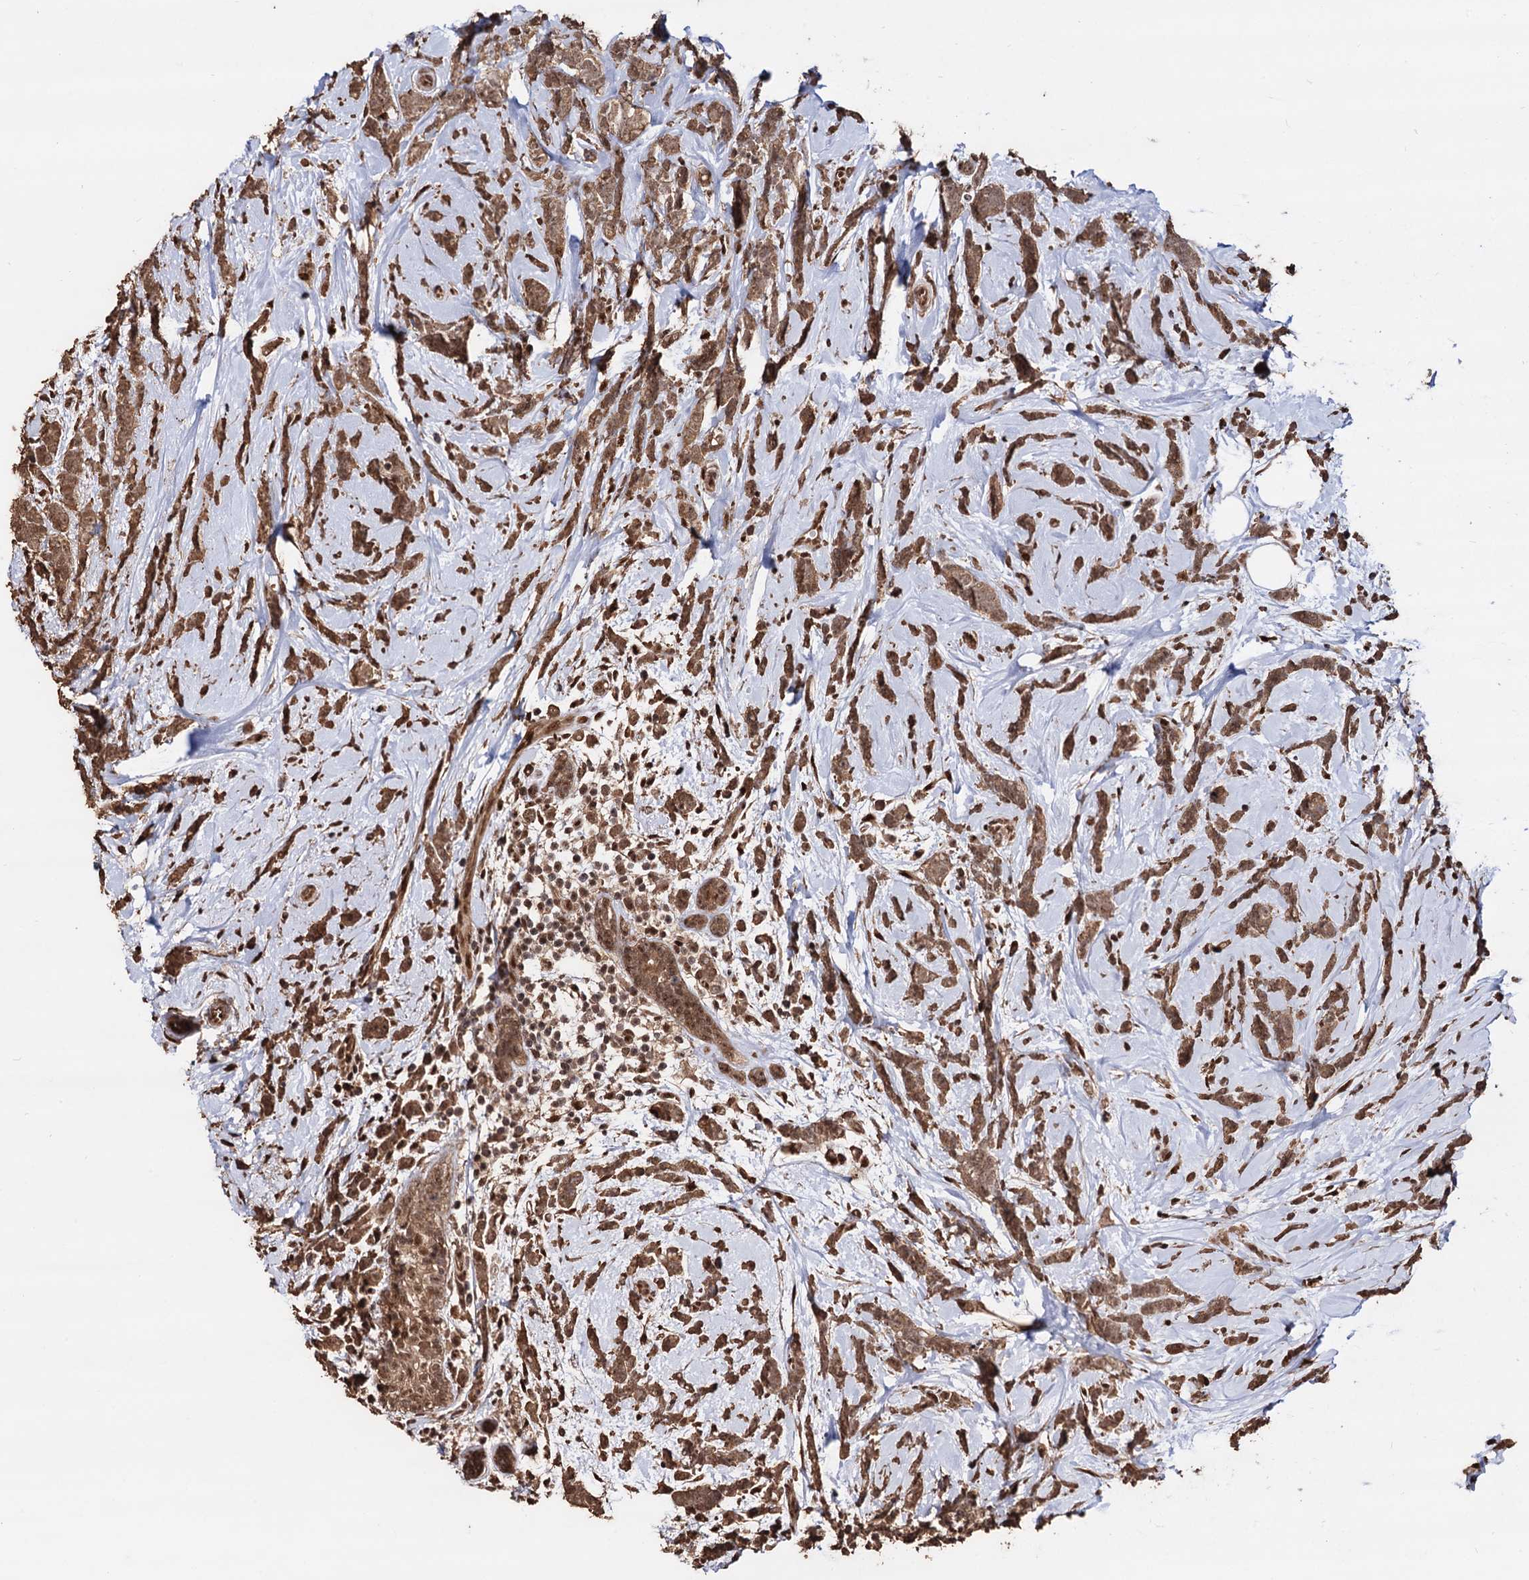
{"staining": {"intensity": "moderate", "quantity": ">75%", "location": "cytoplasmic/membranous,nuclear"}, "tissue": "breast cancer", "cell_type": "Tumor cells", "image_type": "cancer", "snomed": [{"axis": "morphology", "description": "Lobular carcinoma"}, {"axis": "topography", "description": "Breast"}], "caption": "IHC of breast cancer (lobular carcinoma) reveals medium levels of moderate cytoplasmic/membranous and nuclear positivity in about >75% of tumor cells. The protein is shown in brown color, while the nuclei are stained blue.", "gene": "PIGB", "patient": {"sex": "female", "age": 58}}